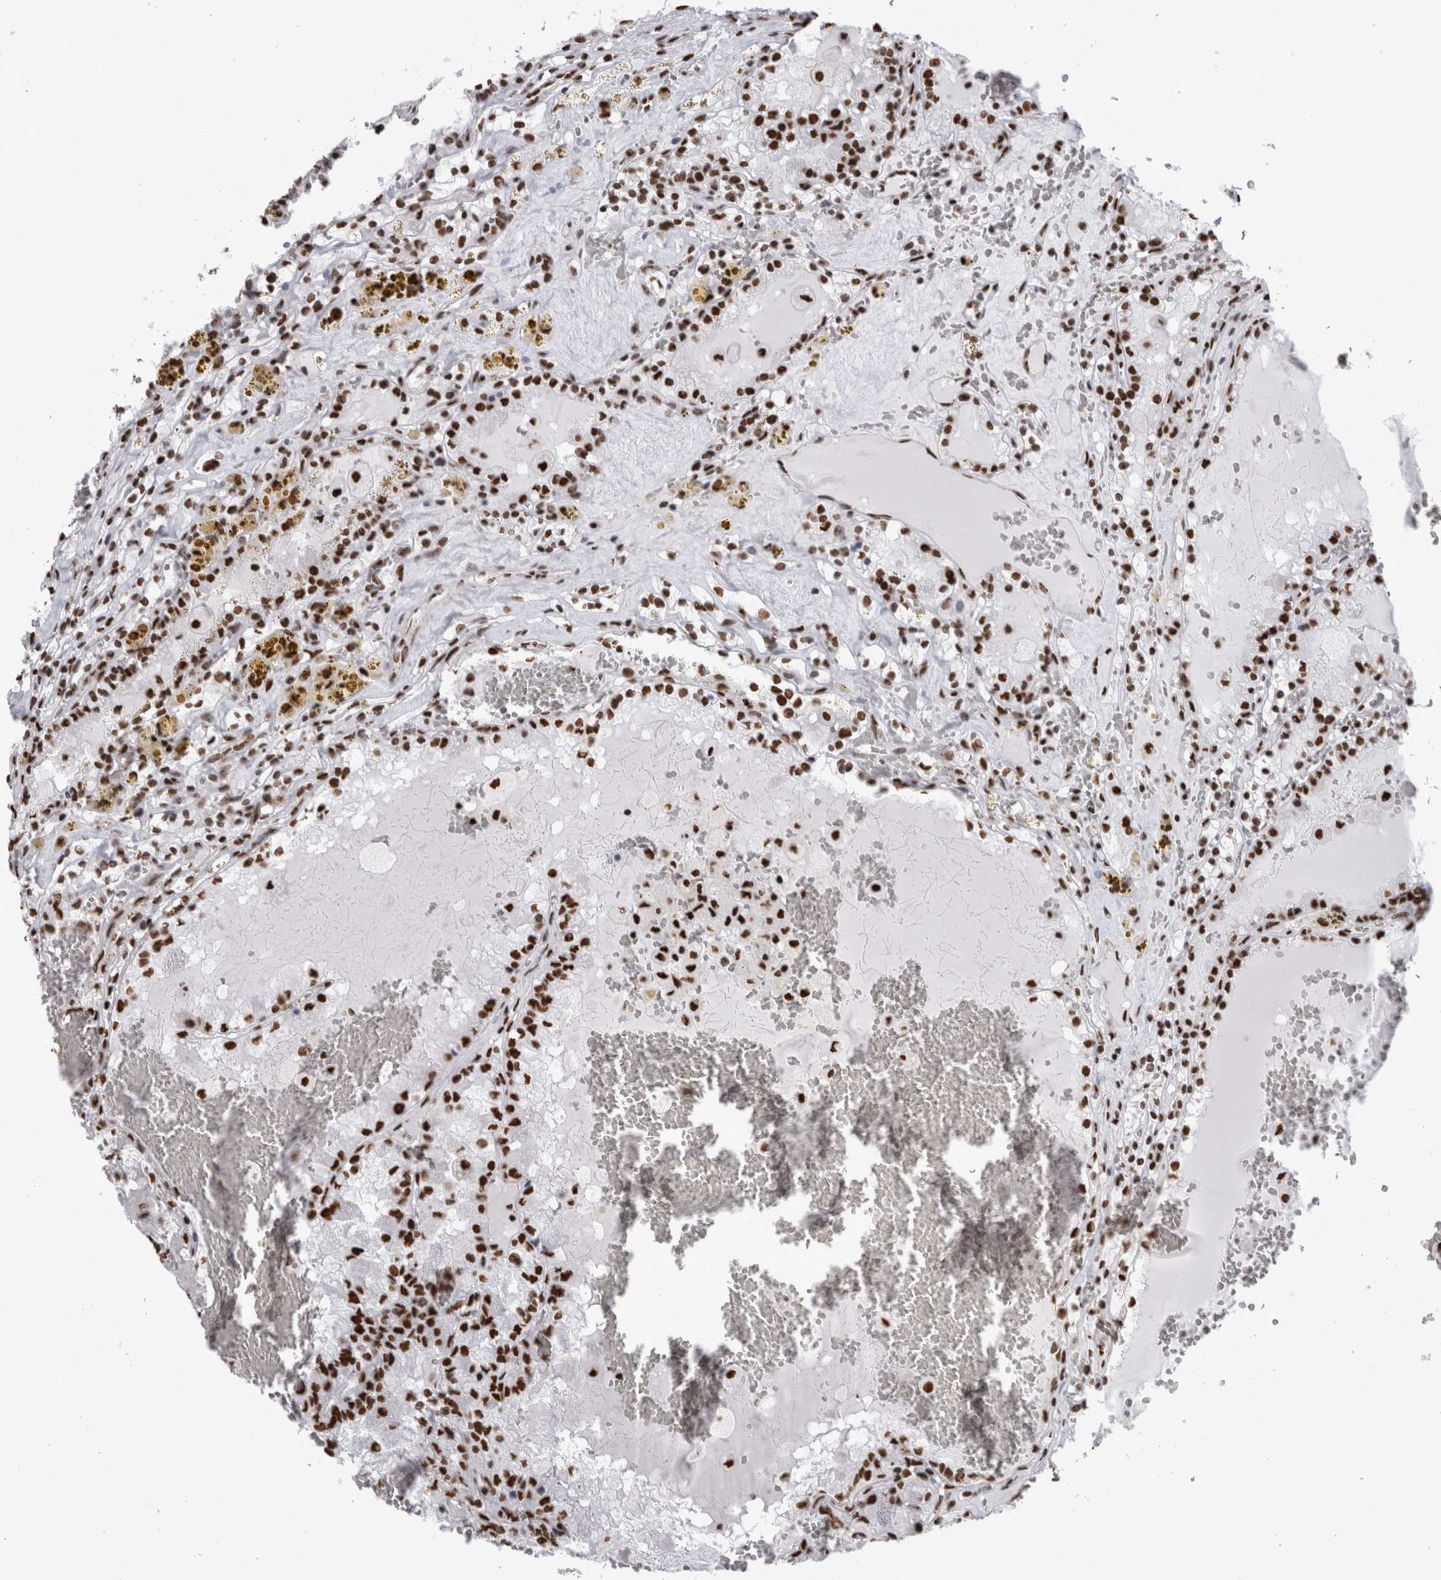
{"staining": {"intensity": "strong", "quantity": ">75%", "location": "nuclear"}, "tissue": "renal cancer", "cell_type": "Tumor cells", "image_type": "cancer", "snomed": [{"axis": "morphology", "description": "Adenocarcinoma, NOS"}, {"axis": "topography", "description": "Kidney"}], "caption": "Renal adenocarcinoma stained with IHC shows strong nuclear positivity in about >75% of tumor cells. (DAB IHC with brightfield microscopy, high magnification).", "gene": "HNRNPM", "patient": {"sex": "female", "age": 56}}